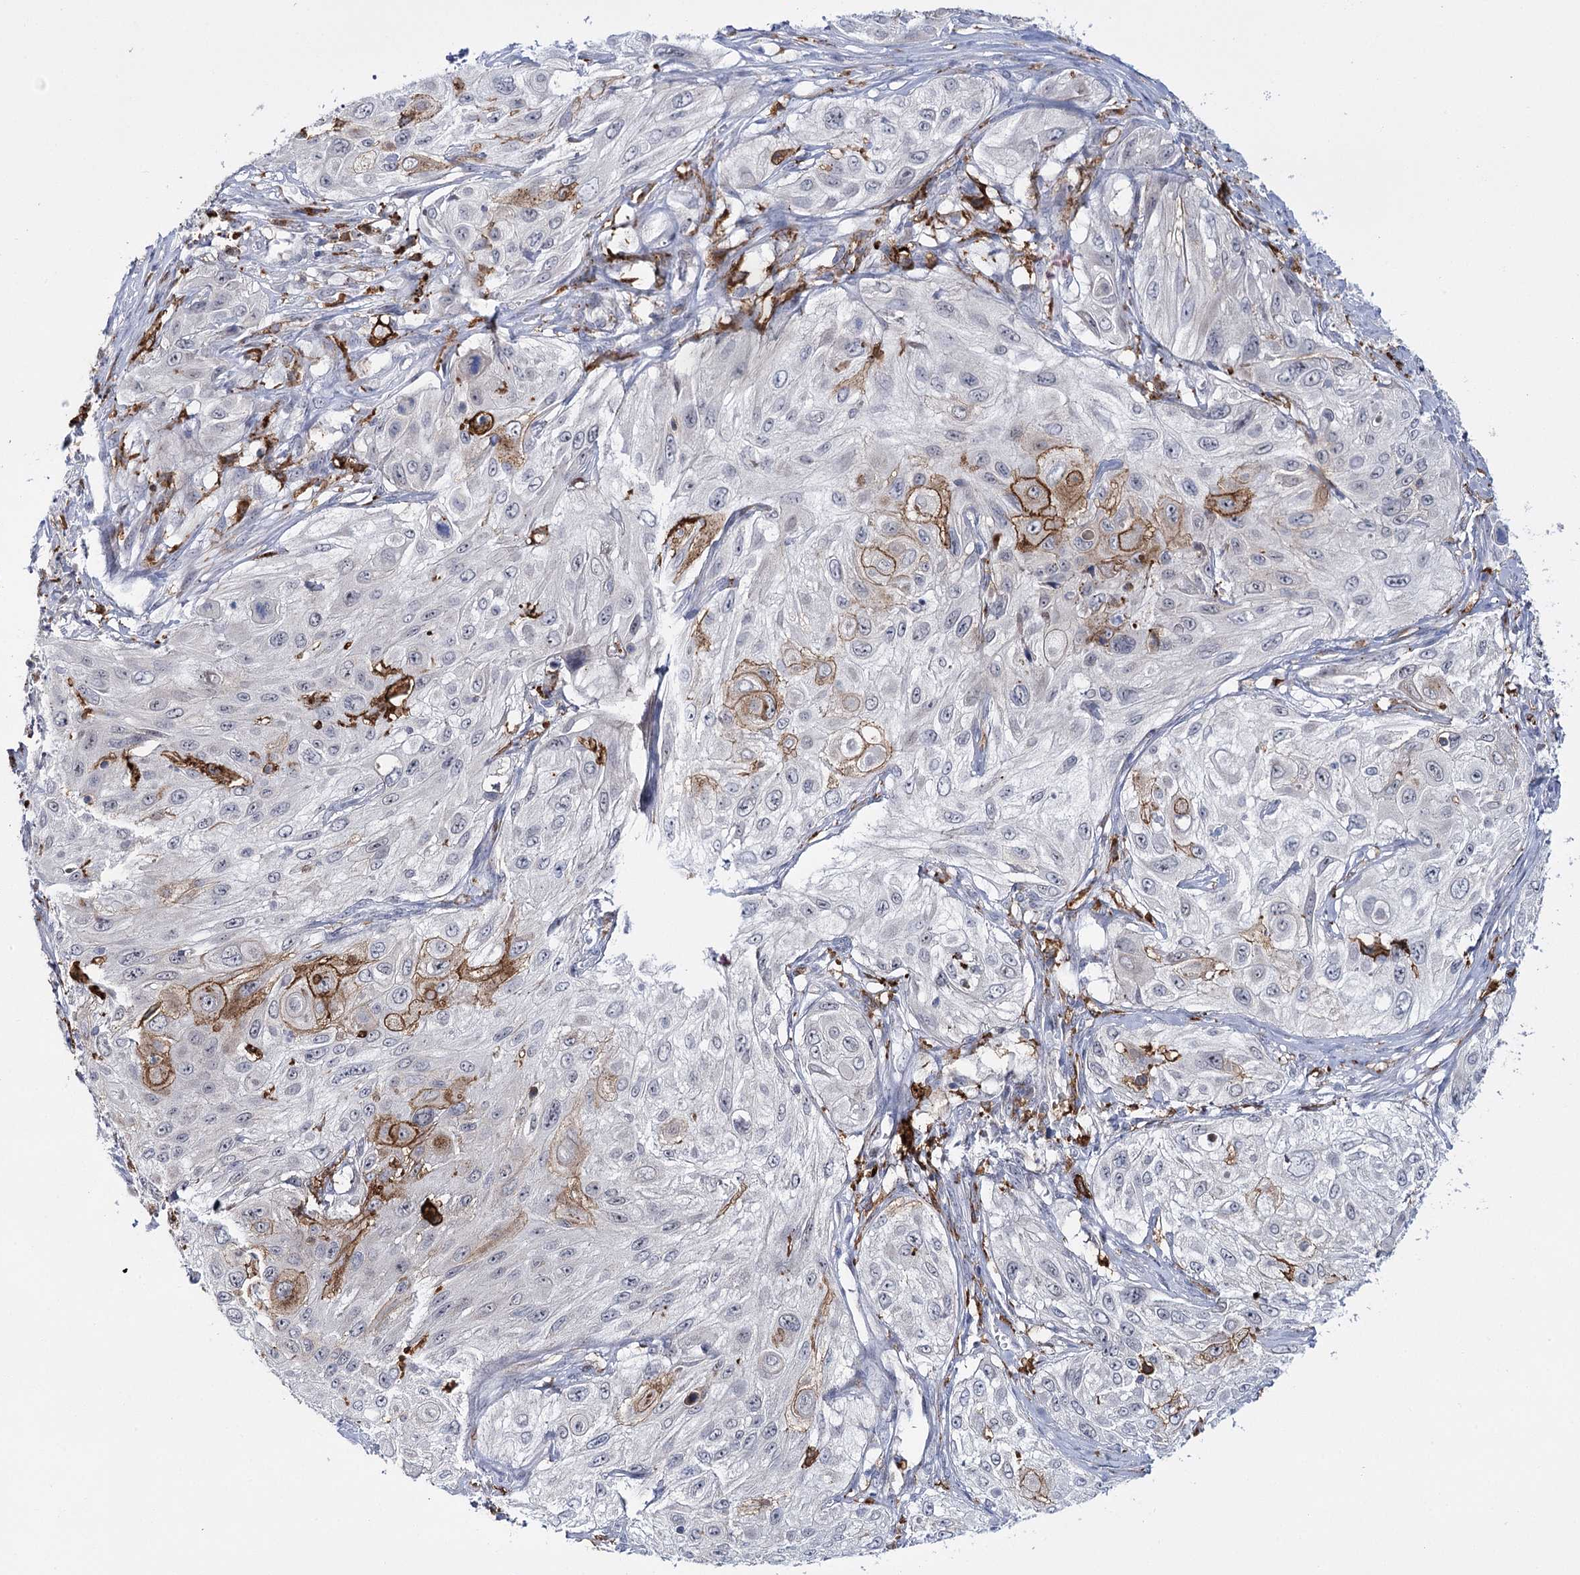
{"staining": {"intensity": "strong", "quantity": "<25%", "location": "cytoplasmic/membranous"}, "tissue": "cervical cancer", "cell_type": "Tumor cells", "image_type": "cancer", "snomed": [{"axis": "morphology", "description": "Squamous cell carcinoma, NOS"}, {"axis": "topography", "description": "Cervix"}], "caption": "Protein staining displays strong cytoplasmic/membranous expression in about <25% of tumor cells in cervical squamous cell carcinoma.", "gene": "PIWIL4", "patient": {"sex": "female", "age": 42}}